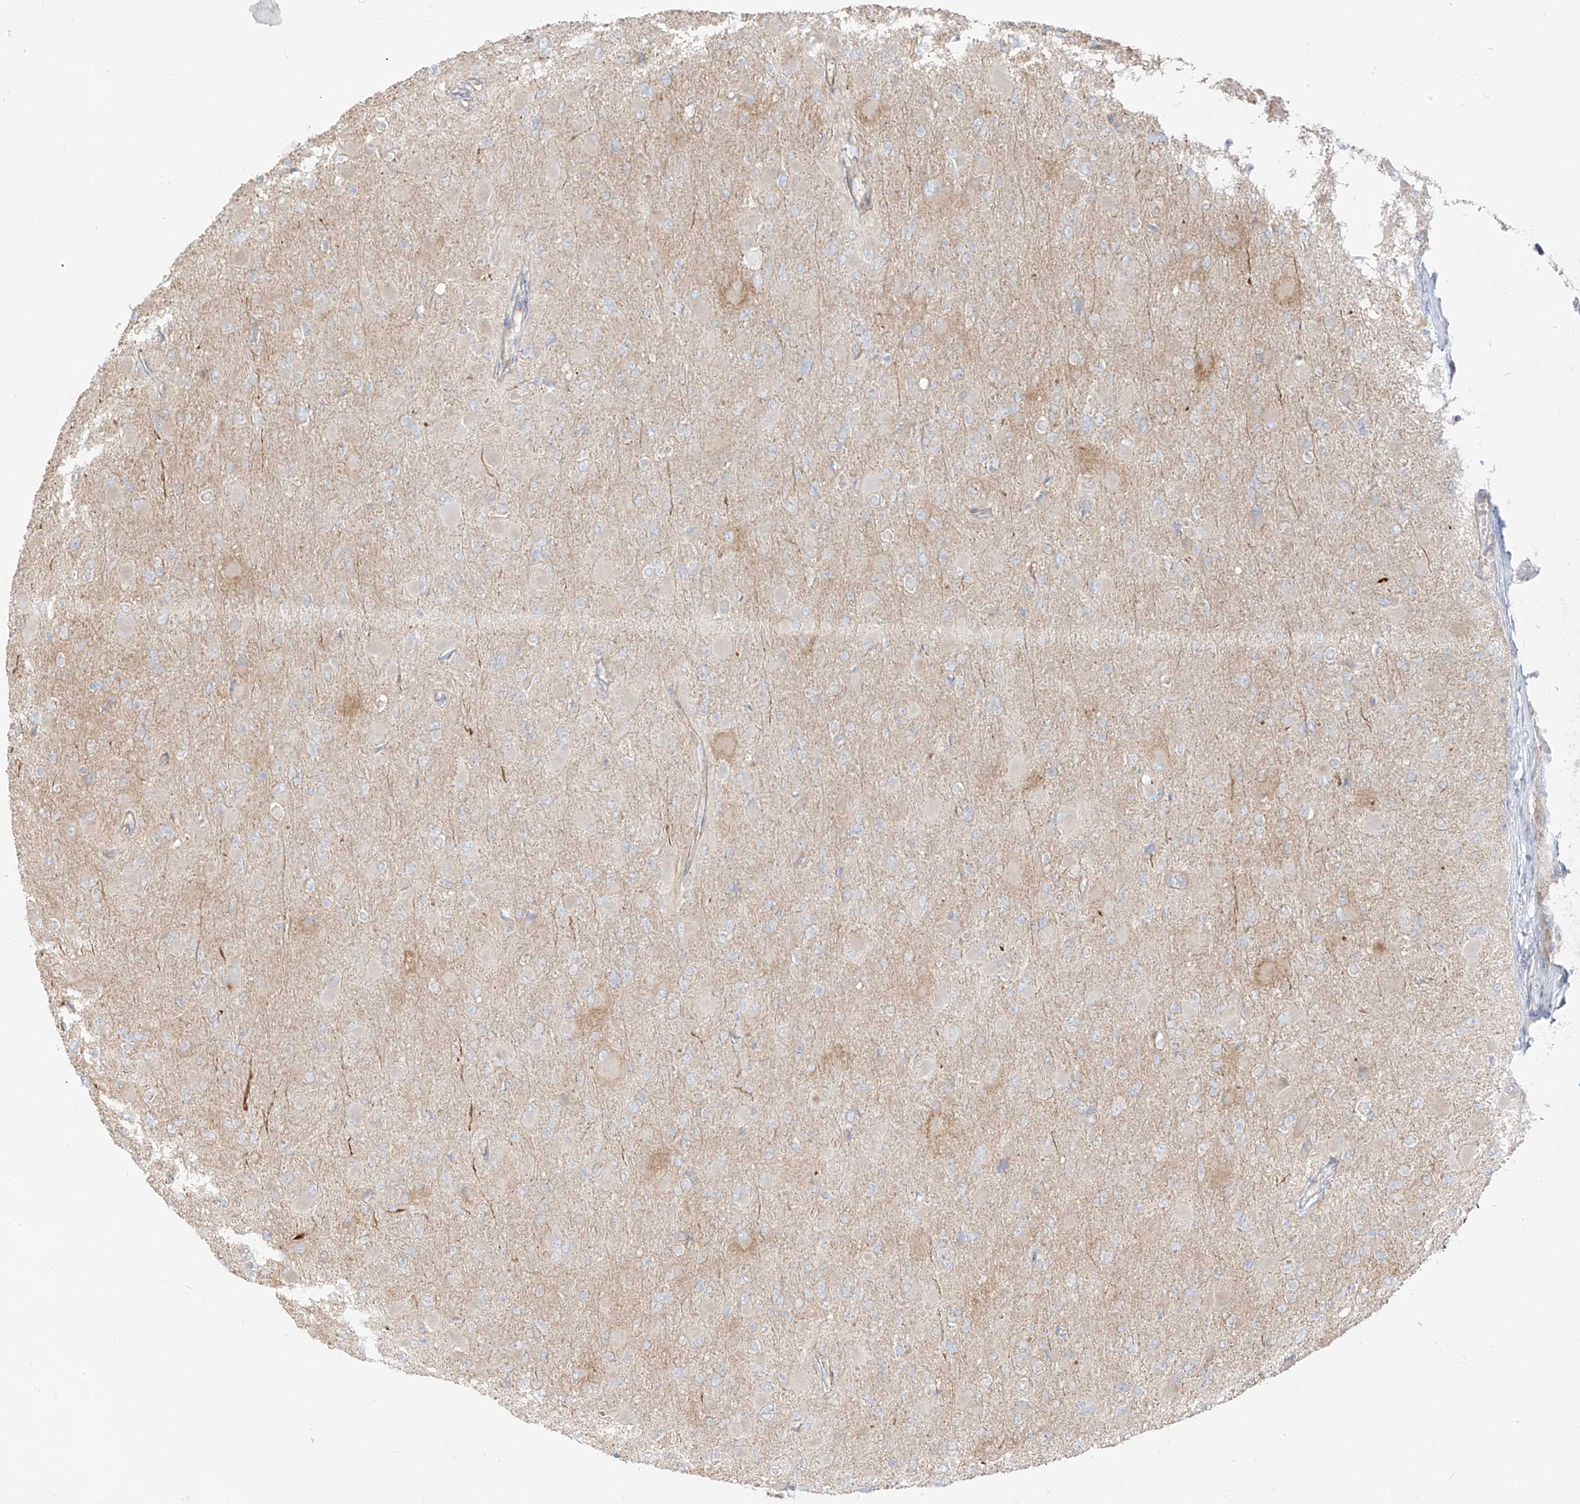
{"staining": {"intensity": "negative", "quantity": "none", "location": "none"}, "tissue": "glioma", "cell_type": "Tumor cells", "image_type": "cancer", "snomed": [{"axis": "morphology", "description": "Glioma, malignant, High grade"}, {"axis": "topography", "description": "Cerebral cortex"}], "caption": "High-grade glioma (malignant) was stained to show a protein in brown. There is no significant expression in tumor cells.", "gene": "ZIM3", "patient": {"sex": "female", "age": 36}}